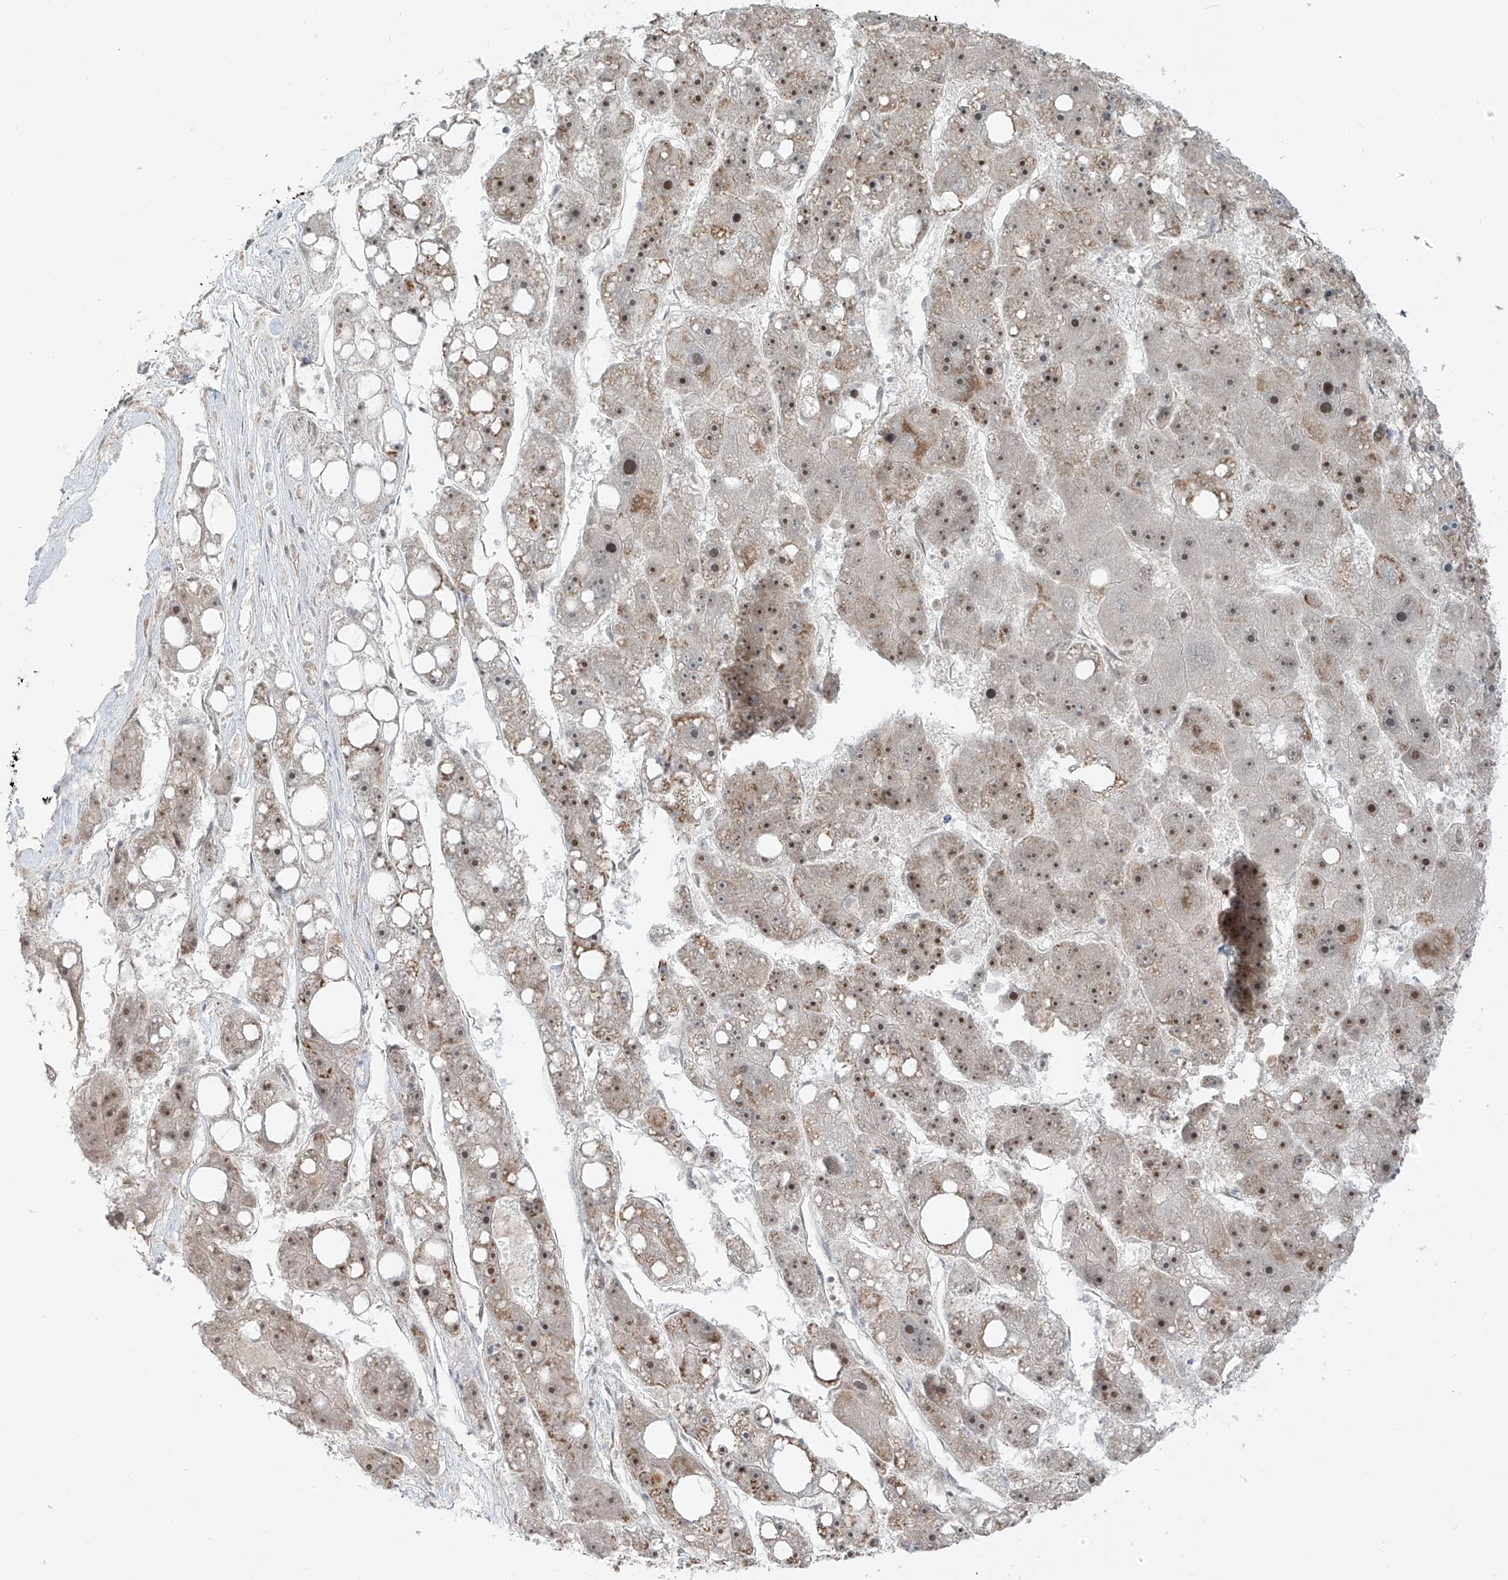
{"staining": {"intensity": "weak", "quantity": ">75%", "location": "nuclear"}, "tissue": "liver cancer", "cell_type": "Tumor cells", "image_type": "cancer", "snomed": [{"axis": "morphology", "description": "Carcinoma, Hepatocellular, NOS"}, {"axis": "topography", "description": "Liver"}], "caption": "Immunohistochemistry image of human liver hepatocellular carcinoma stained for a protein (brown), which shows low levels of weak nuclear positivity in about >75% of tumor cells.", "gene": "ARHGEF3", "patient": {"sex": "female", "age": 61}}